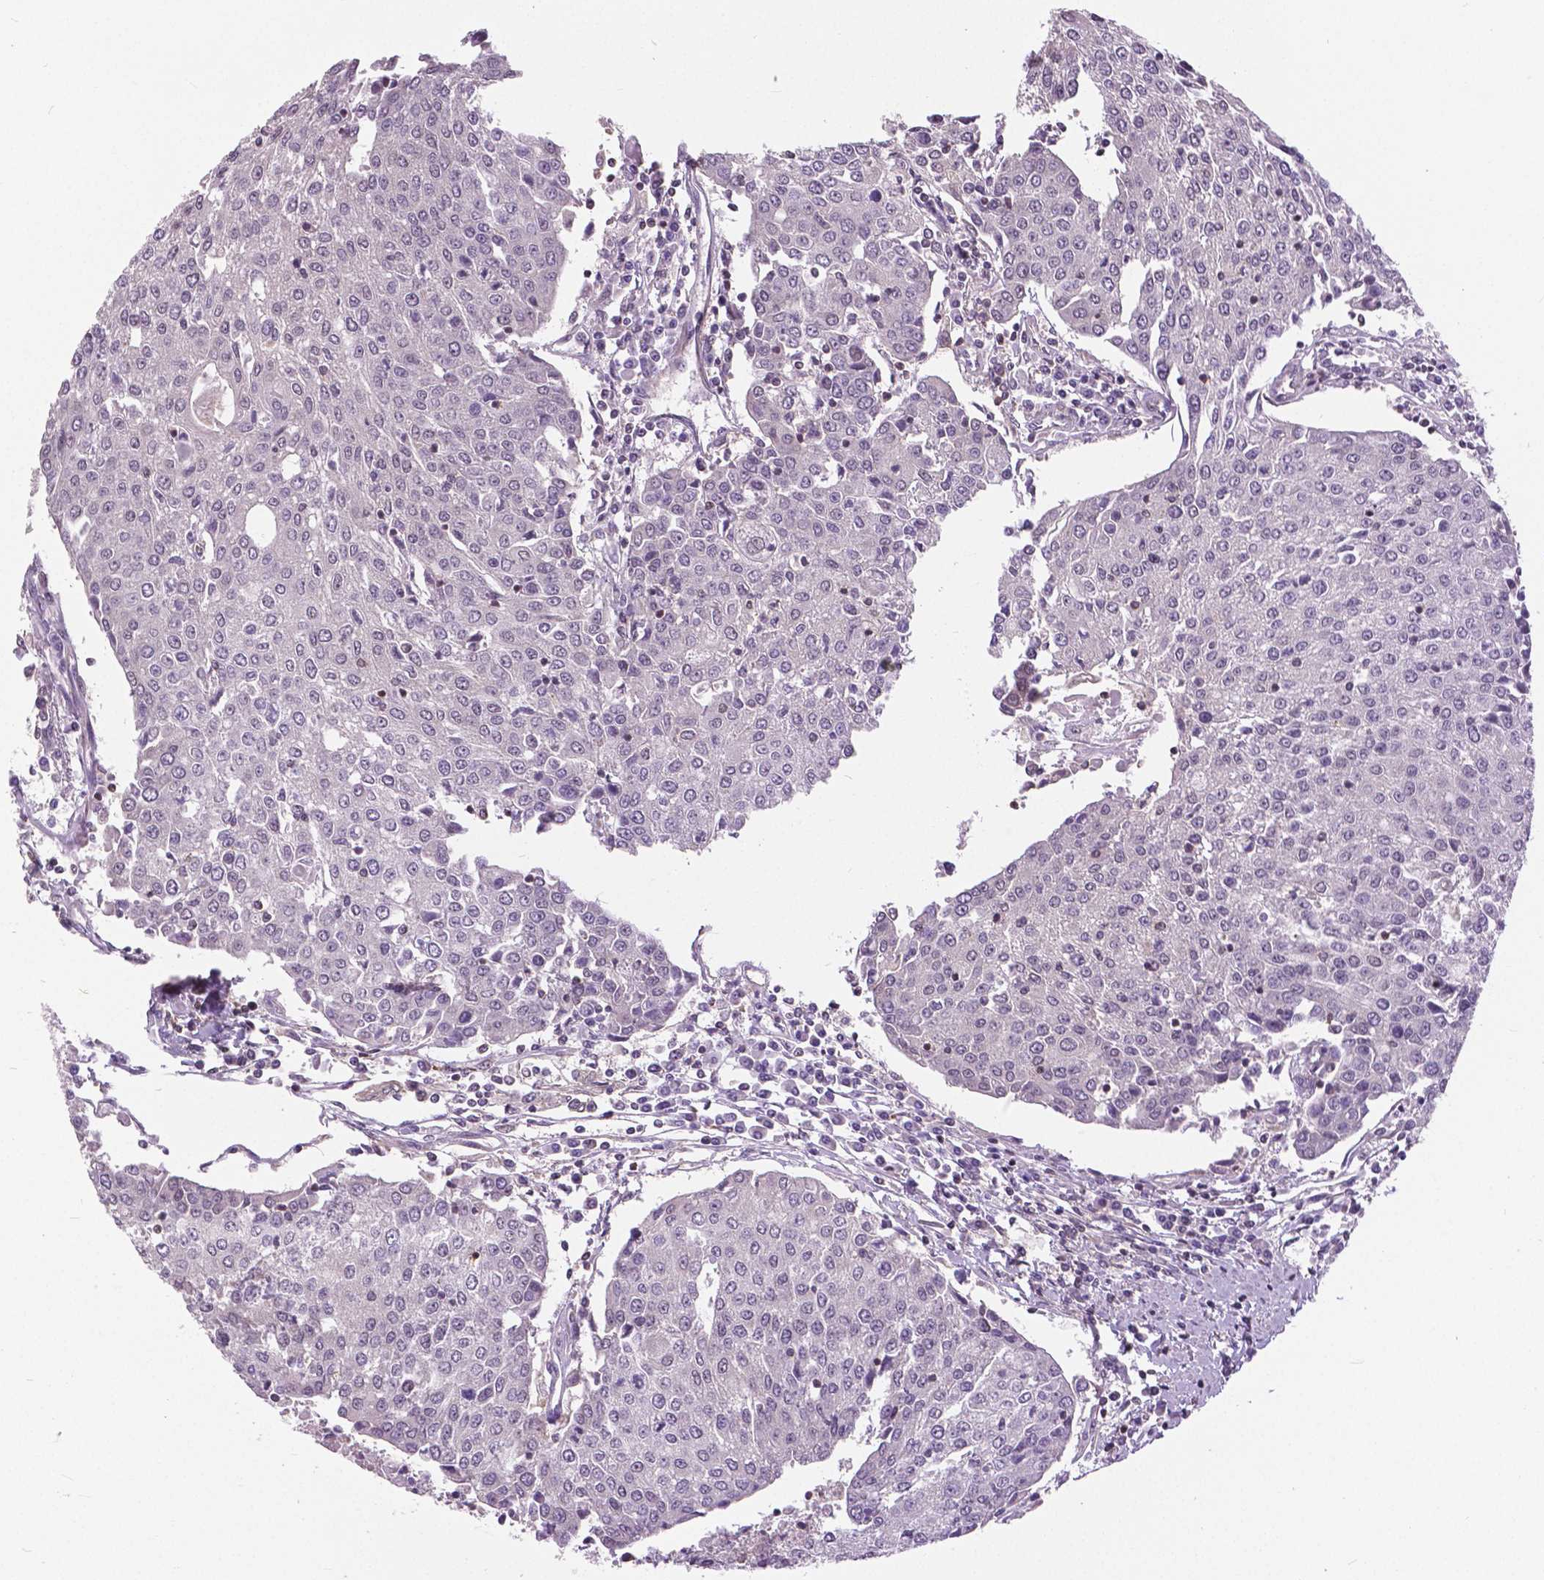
{"staining": {"intensity": "negative", "quantity": "none", "location": "none"}, "tissue": "urothelial cancer", "cell_type": "Tumor cells", "image_type": "cancer", "snomed": [{"axis": "morphology", "description": "Urothelial carcinoma, High grade"}, {"axis": "topography", "description": "Urinary bladder"}], "caption": "IHC image of neoplastic tissue: urothelial cancer stained with DAB exhibits no significant protein positivity in tumor cells.", "gene": "ANXA13", "patient": {"sex": "female", "age": 85}}